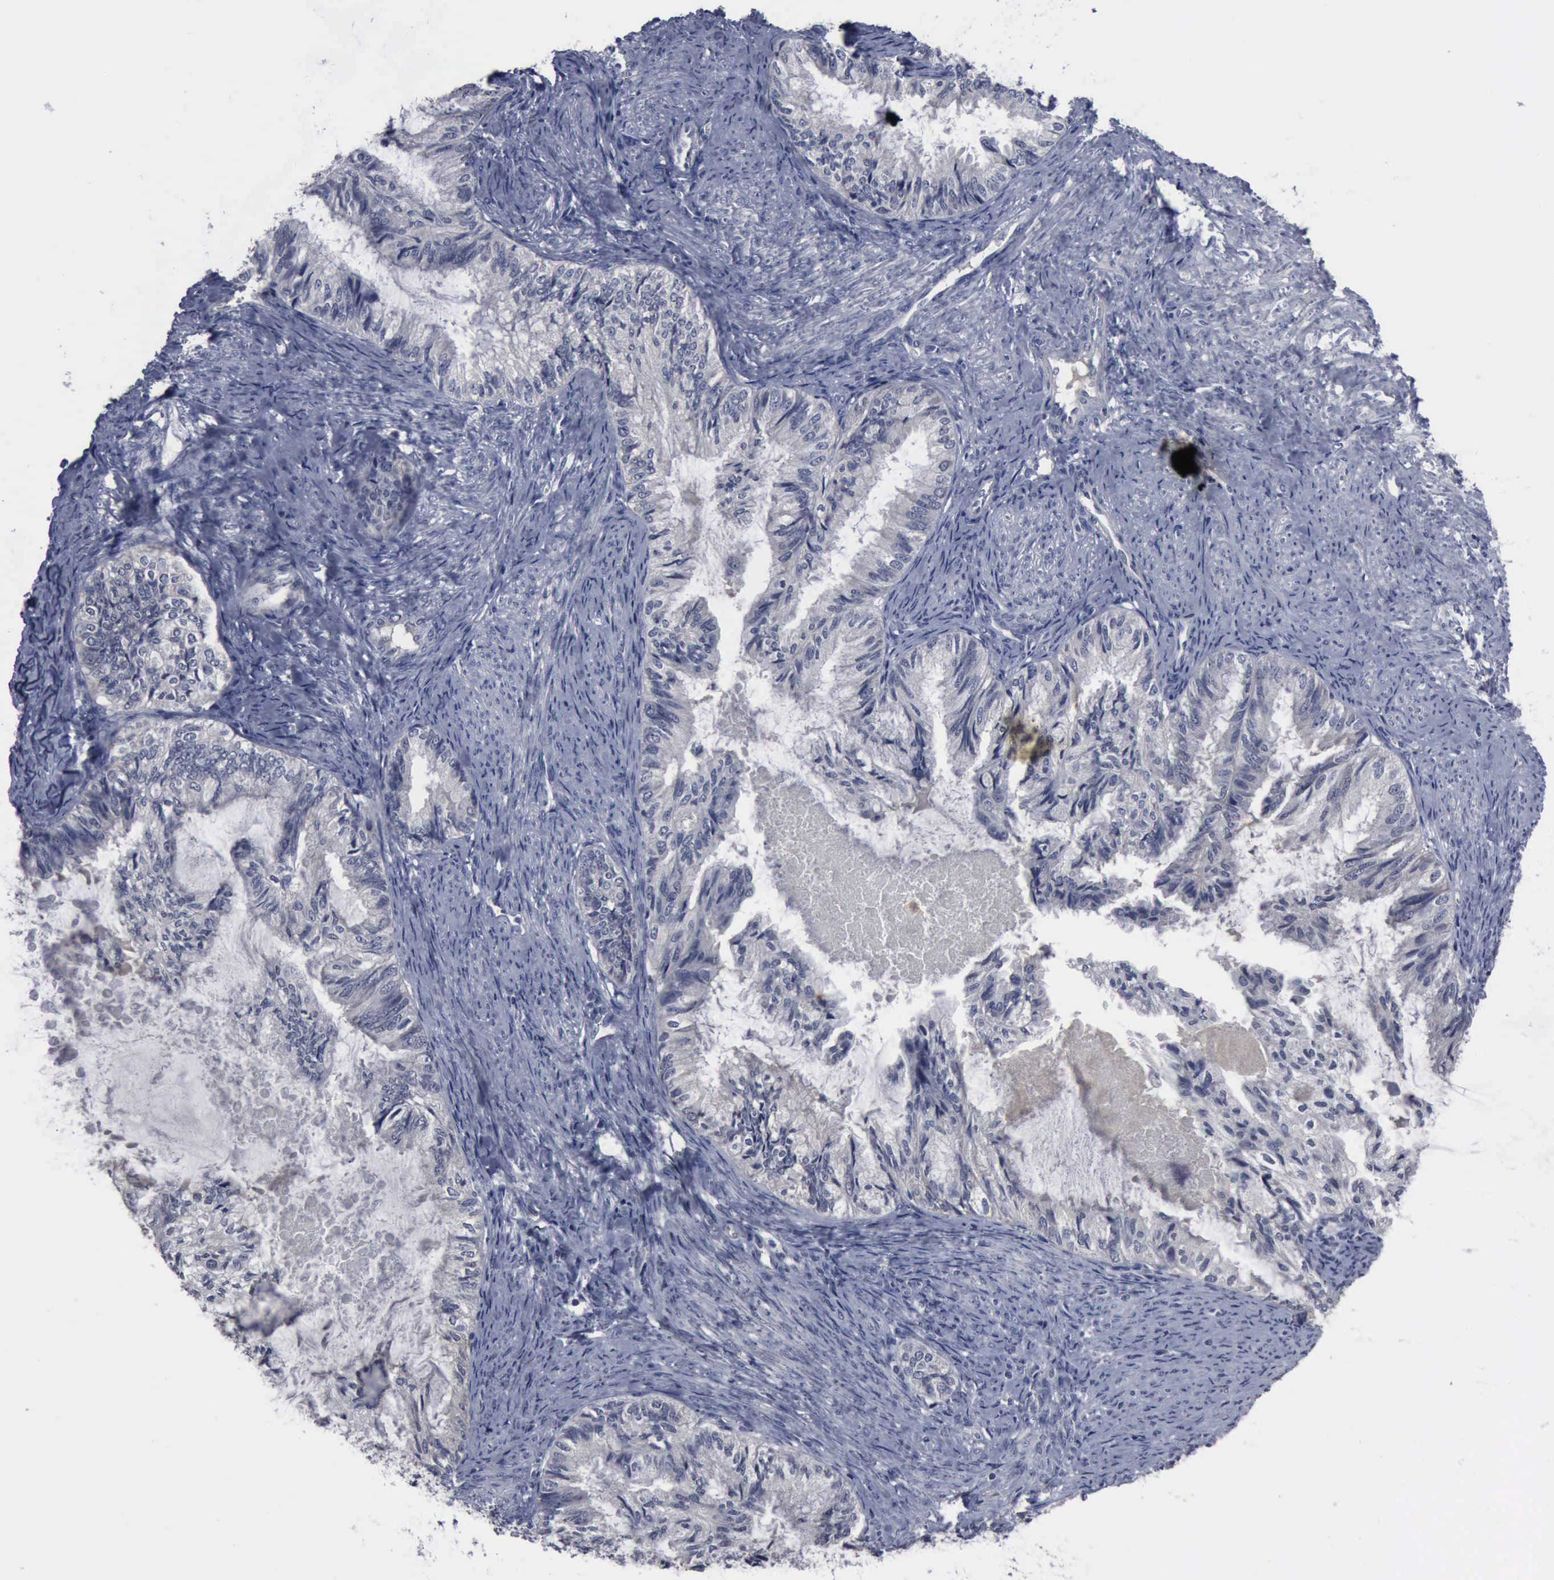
{"staining": {"intensity": "negative", "quantity": "none", "location": "none"}, "tissue": "endometrial cancer", "cell_type": "Tumor cells", "image_type": "cancer", "snomed": [{"axis": "morphology", "description": "Adenocarcinoma, NOS"}, {"axis": "topography", "description": "Endometrium"}], "caption": "An image of human endometrial cancer is negative for staining in tumor cells.", "gene": "MYO18B", "patient": {"sex": "female", "age": 86}}